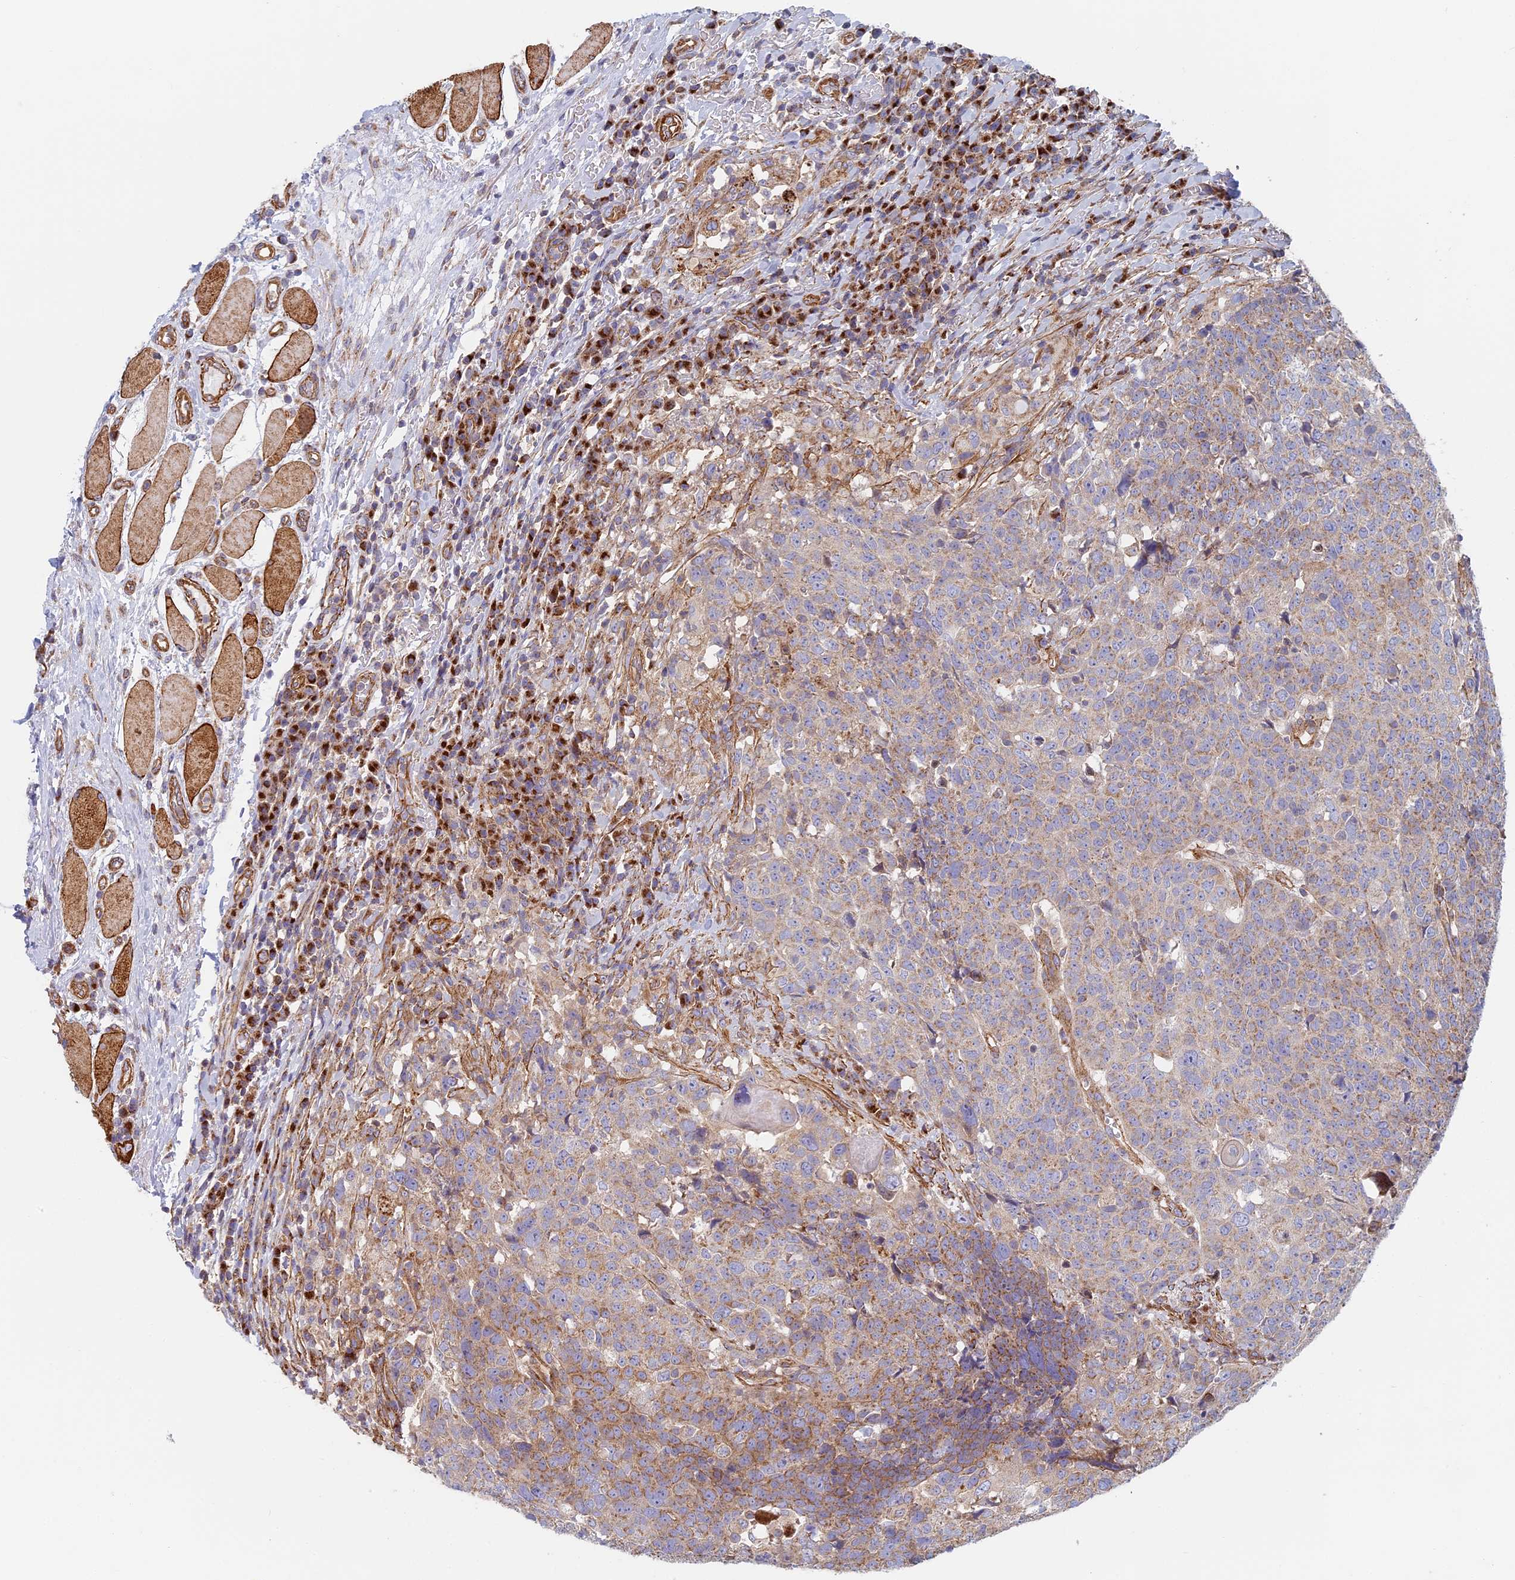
{"staining": {"intensity": "moderate", "quantity": "25%-75%", "location": "cytoplasmic/membranous"}, "tissue": "head and neck cancer", "cell_type": "Tumor cells", "image_type": "cancer", "snomed": [{"axis": "morphology", "description": "Squamous cell carcinoma, NOS"}, {"axis": "topography", "description": "Head-Neck"}], "caption": "DAB (3,3'-diaminobenzidine) immunohistochemical staining of human head and neck squamous cell carcinoma displays moderate cytoplasmic/membranous protein positivity in about 25%-75% of tumor cells.", "gene": "DDA1", "patient": {"sex": "male", "age": 66}}